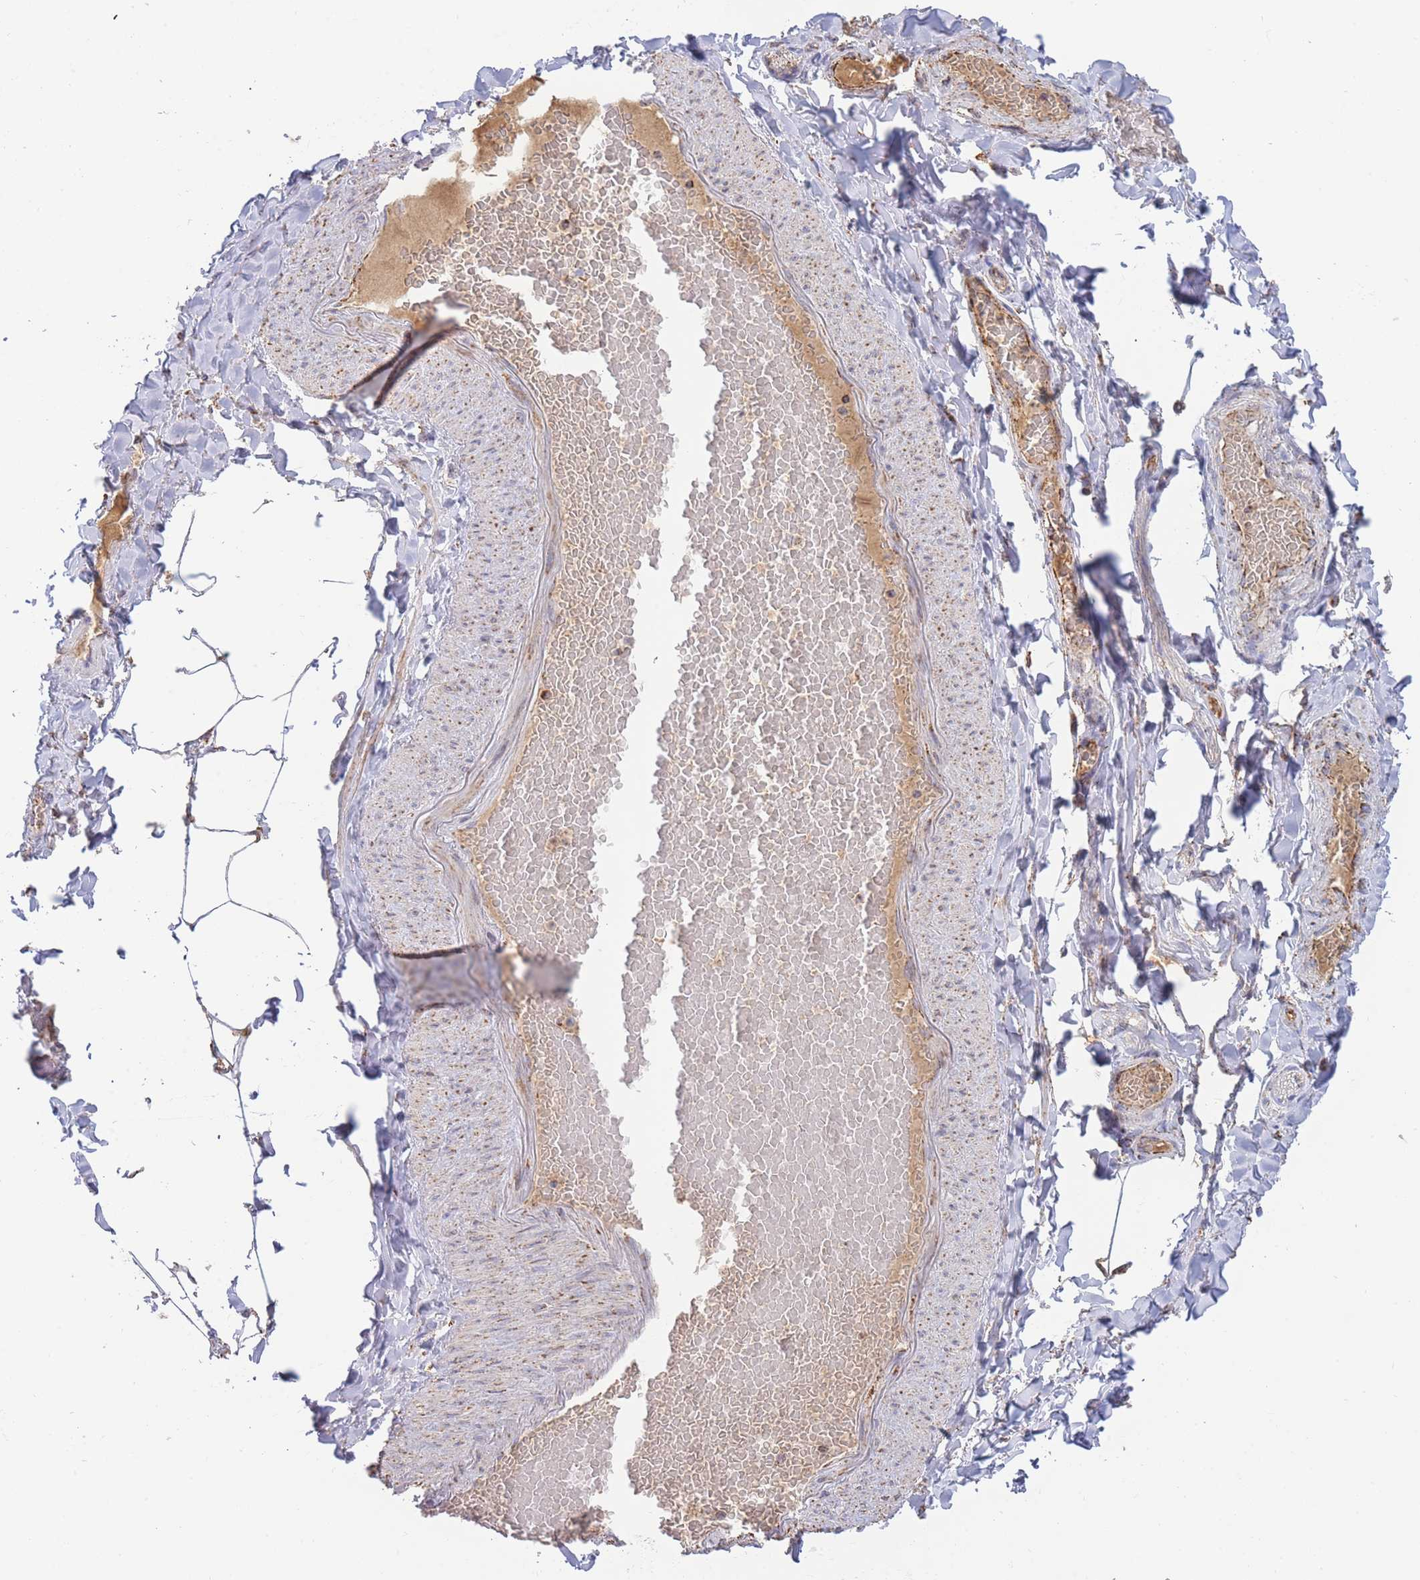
{"staining": {"intensity": "weak", "quantity": "25%-75%", "location": "cytoplasmic/membranous"}, "tissue": "adipose tissue", "cell_type": "Adipocytes", "image_type": "normal", "snomed": [{"axis": "morphology", "description": "Normal tissue, NOS"}, {"axis": "topography", "description": "Soft tissue"}, {"axis": "topography", "description": "Vascular tissue"}], "caption": "This photomicrograph shows immunohistochemistry (IHC) staining of normal human adipose tissue, with low weak cytoplasmic/membranous expression in about 25%-75% of adipocytes.", "gene": "MRPL17", "patient": {"sex": "male", "age": 54}}